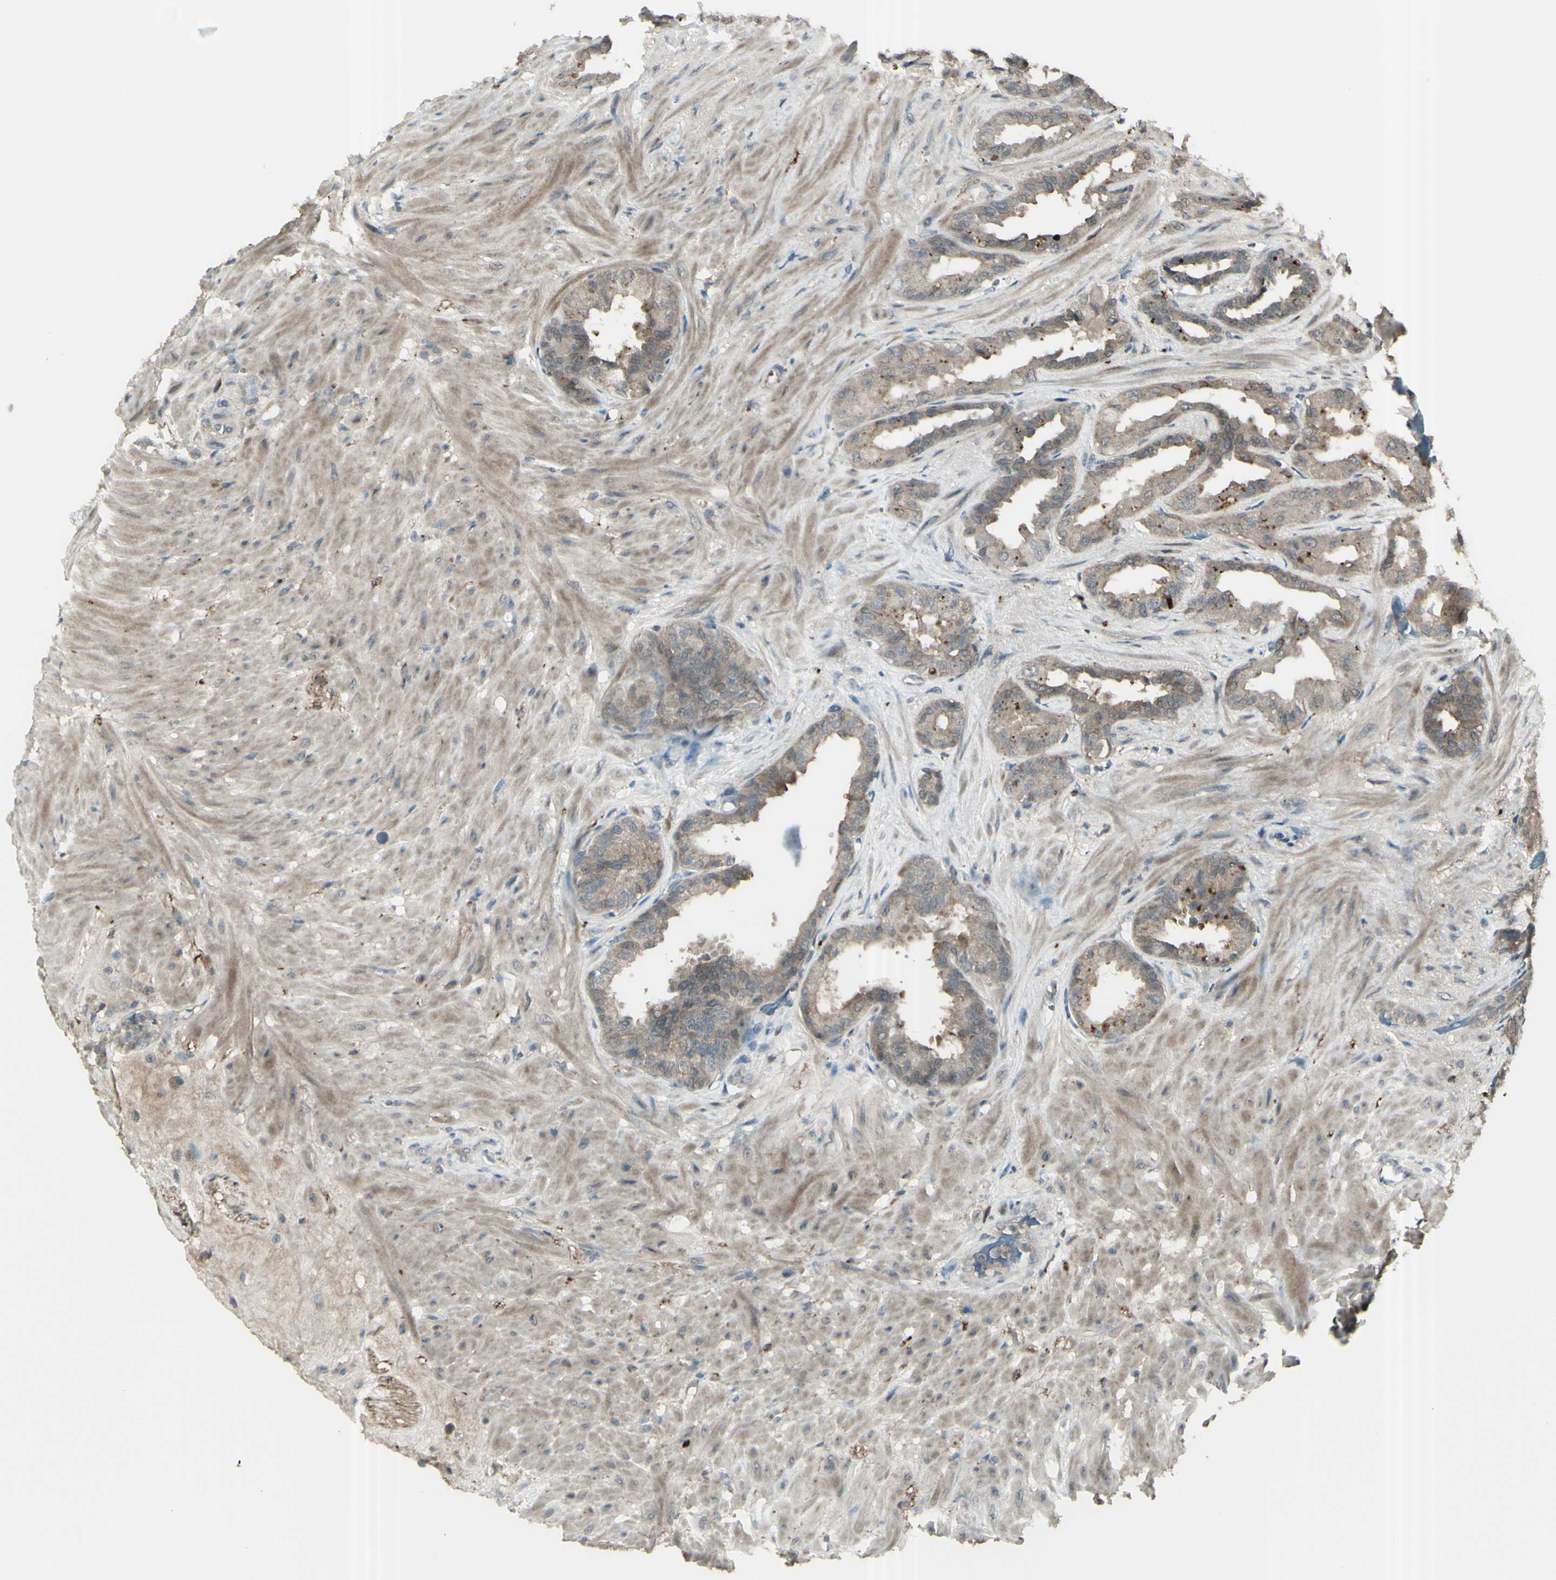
{"staining": {"intensity": "weak", "quantity": ">75%", "location": "cytoplasmic/membranous"}, "tissue": "seminal vesicle", "cell_type": "Glandular cells", "image_type": "normal", "snomed": [{"axis": "morphology", "description": "Normal tissue, NOS"}, {"axis": "topography", "description": "Seminal veicle"}], "caption": "Immunohistochemical staining of normal human seminal vesicle reveals low levels of weak cytoplasmic/membranous expression in about >75% of glandular cells. The staining is performed using DAB (3,3'-diaminobenzidine) brown chromogen to label protein expression. The nuclei are counter-stained blue using hematoxylin.", "gene": "GNAS", "patient": {"sex": "male", "age": 61}}